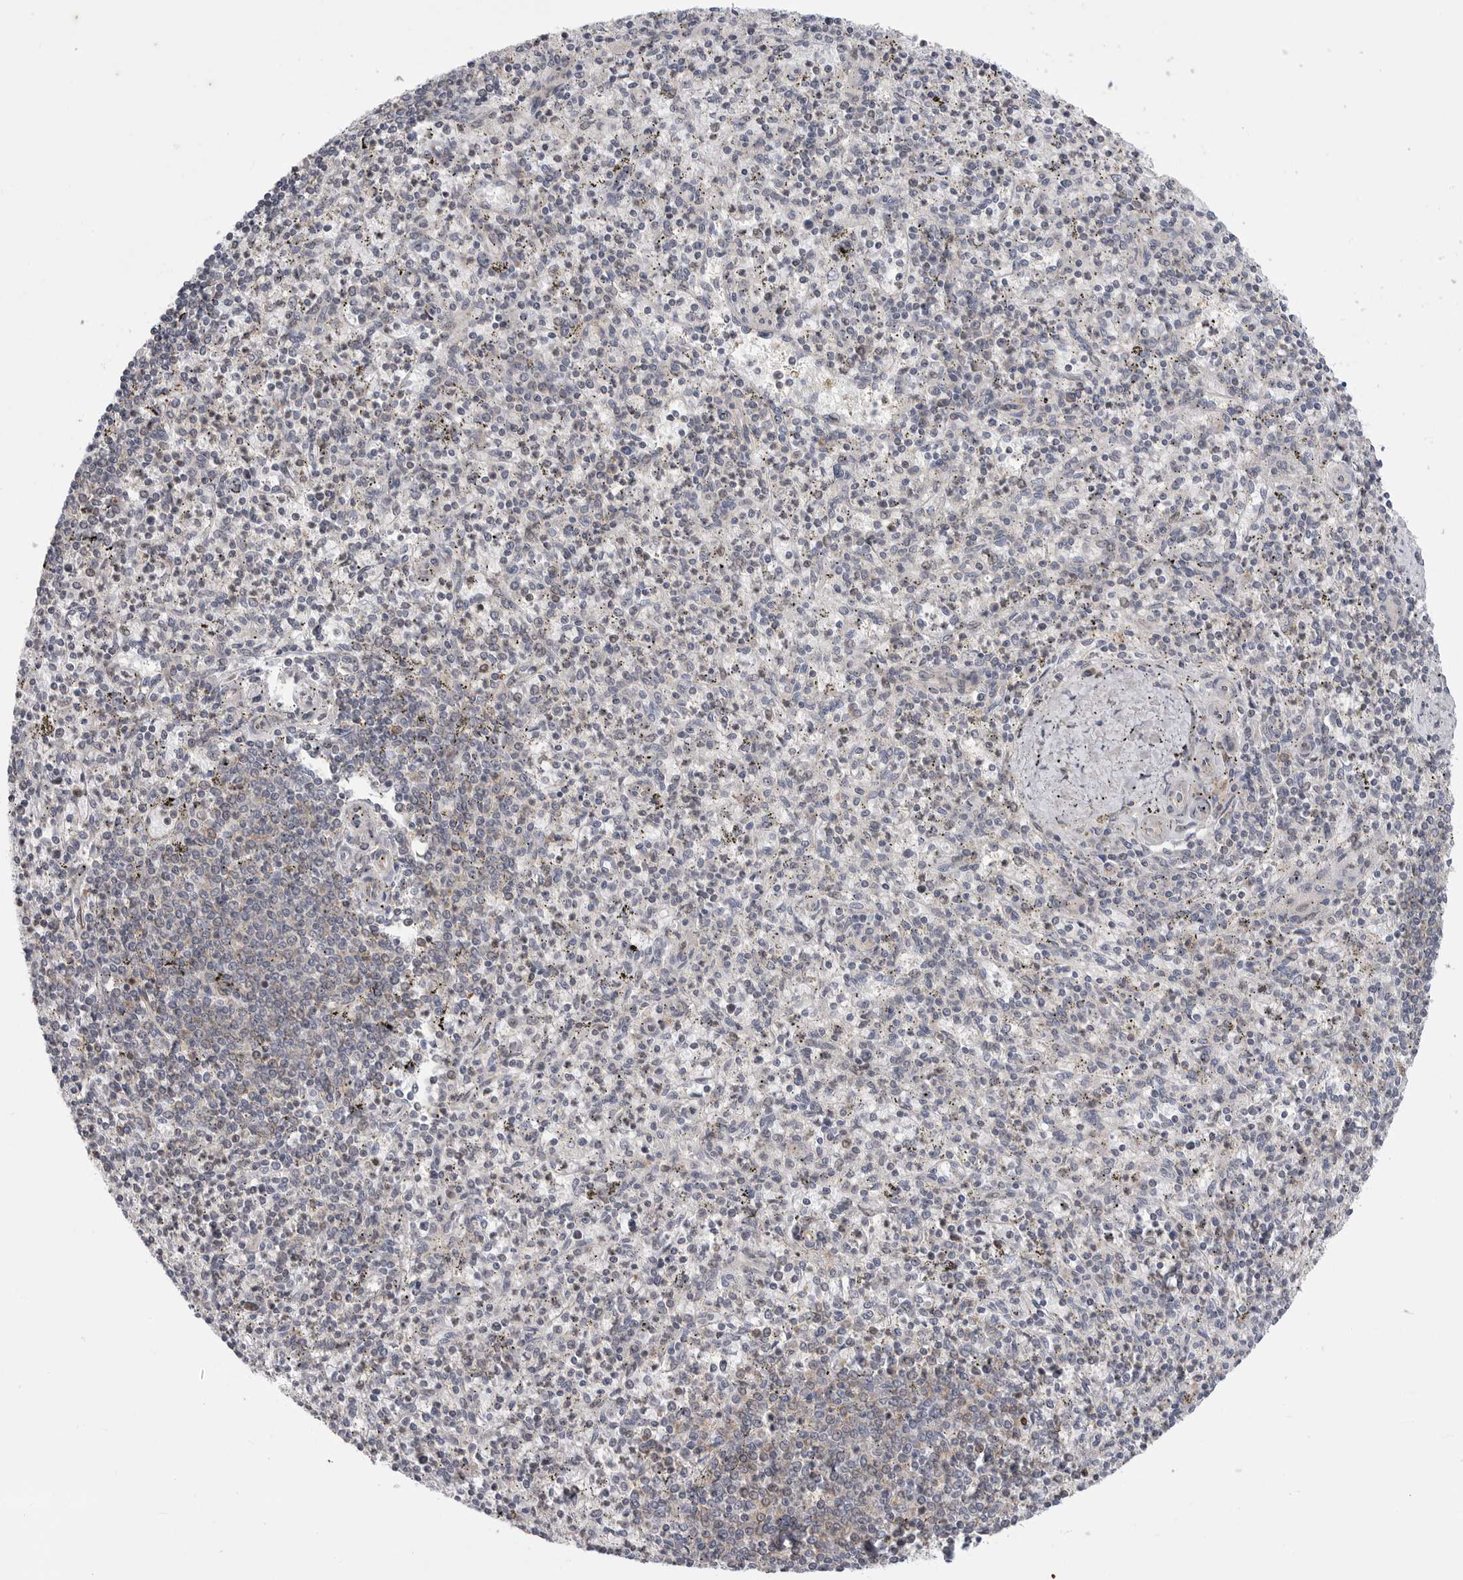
{"staining": {"intensity": "moderate", "quantity": "<25%", "location": "cytoplasmic/membranous"}, "tissue": "spleen", "cell_type": "Cells in red pulp", "image_type": "normal", "snomed": [{"axis": "morphology", "description": "Normal tissue, NOS"}, {"axis": "topography", "description": "Spleen"}], "caption": "Spleen stained with DAB (3,3'-diaminobenzidine) IHC shows low levels of moderate cytoplasmic/membranous staining in approximately <25% of cells in red pulp.", "gene": "FBXO43", "patient": {"sex": "male", "age": 72}}